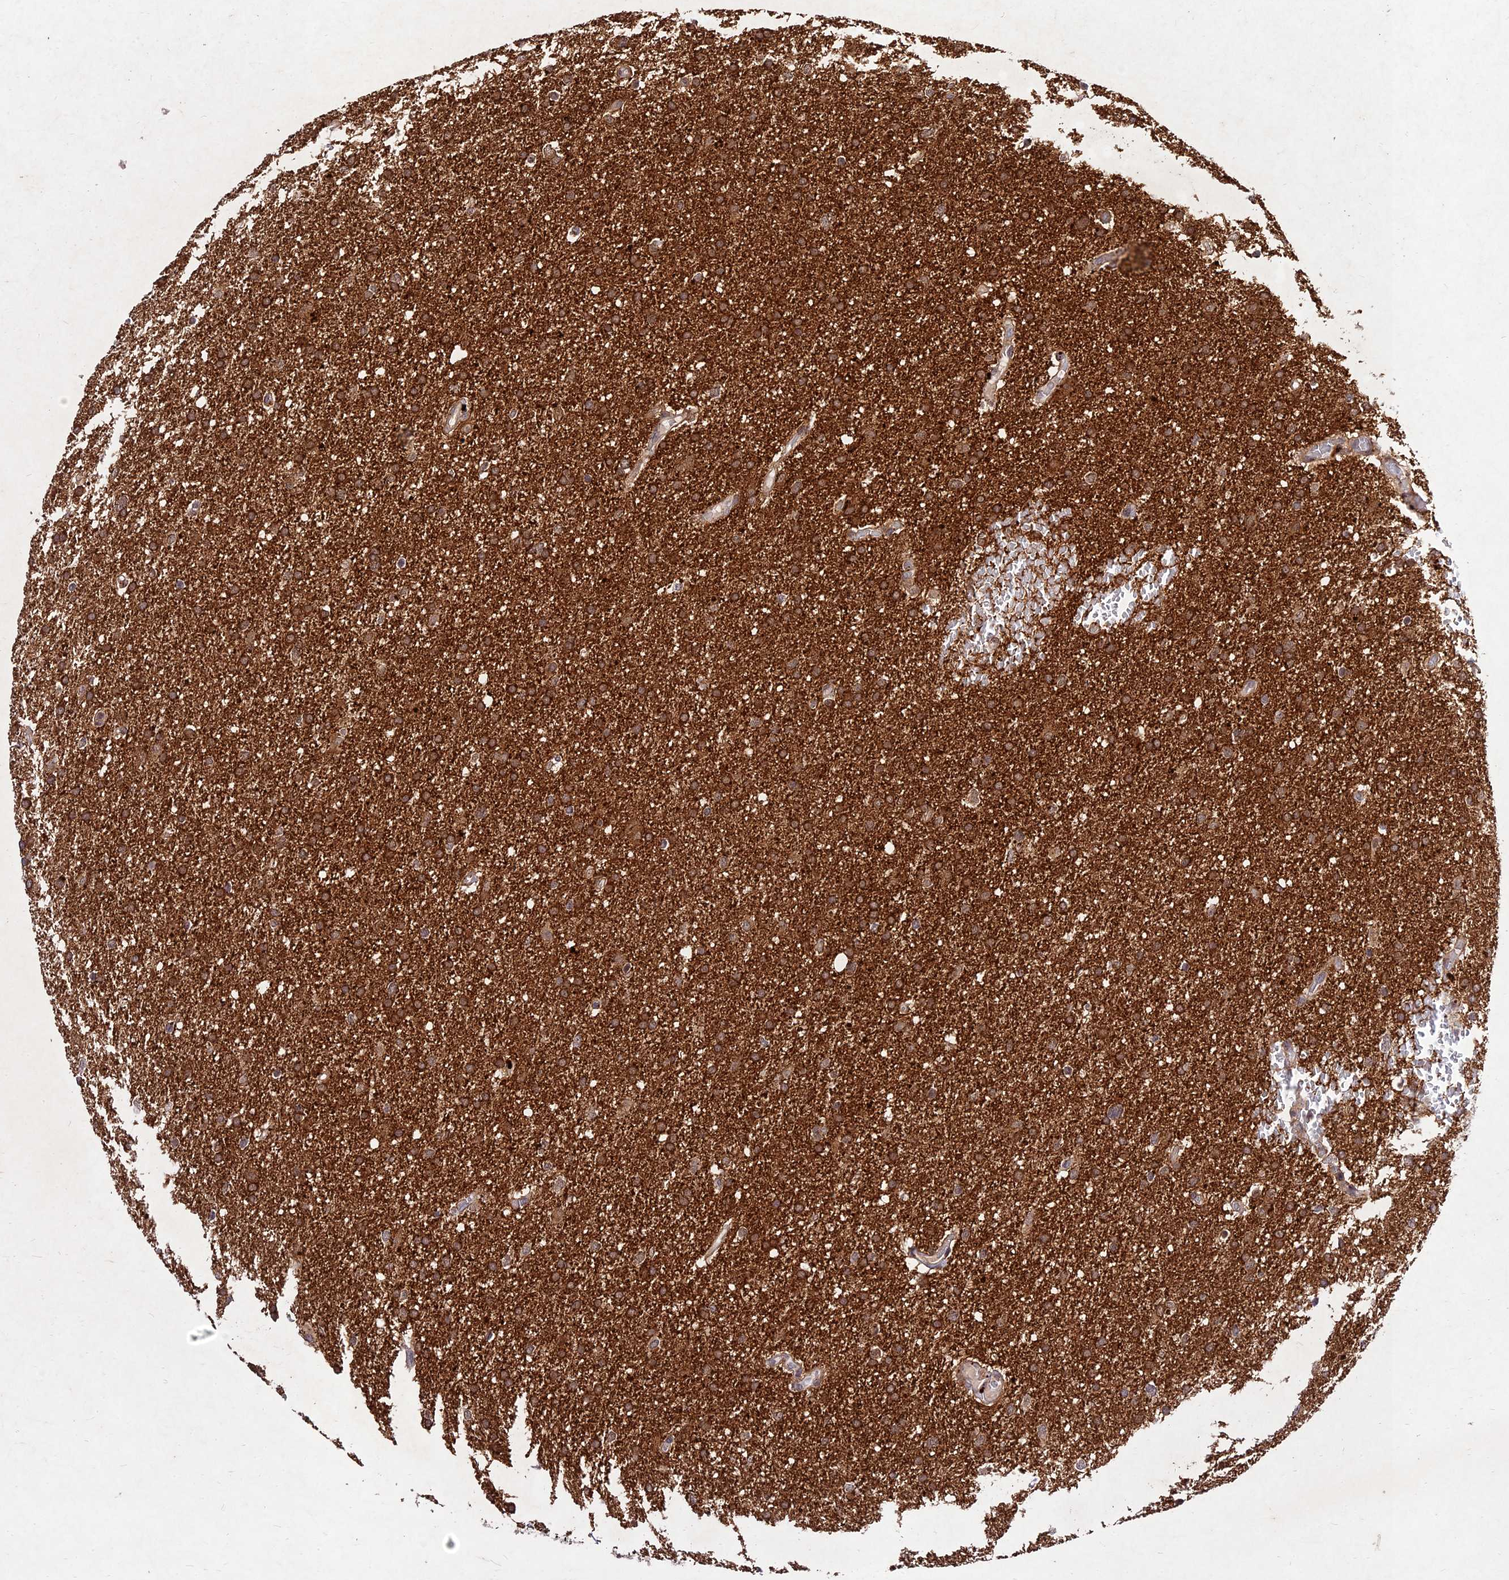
{"staining": {"intensity": "moderate", "quantity": ">75%", "location": "cytoplasmic/membranous"}, "tissue": "glioma", "cell_type": "Tumor cells", "image_type": "cancer", "snomed": [{"axis": "morphology", "description": "Glioma, malignant, High grade"}, {"axis": "topography", "description": "Cerebral cortex"}], "caption": "DAB immunohistochemical staining of high-grade glioma (malignant) shows moderate cytoplasmic/membranous protein staining in approximately >75% of tumor cells.", "gene": "MKKS", "patient": {"sex": "female", "age": 36}}